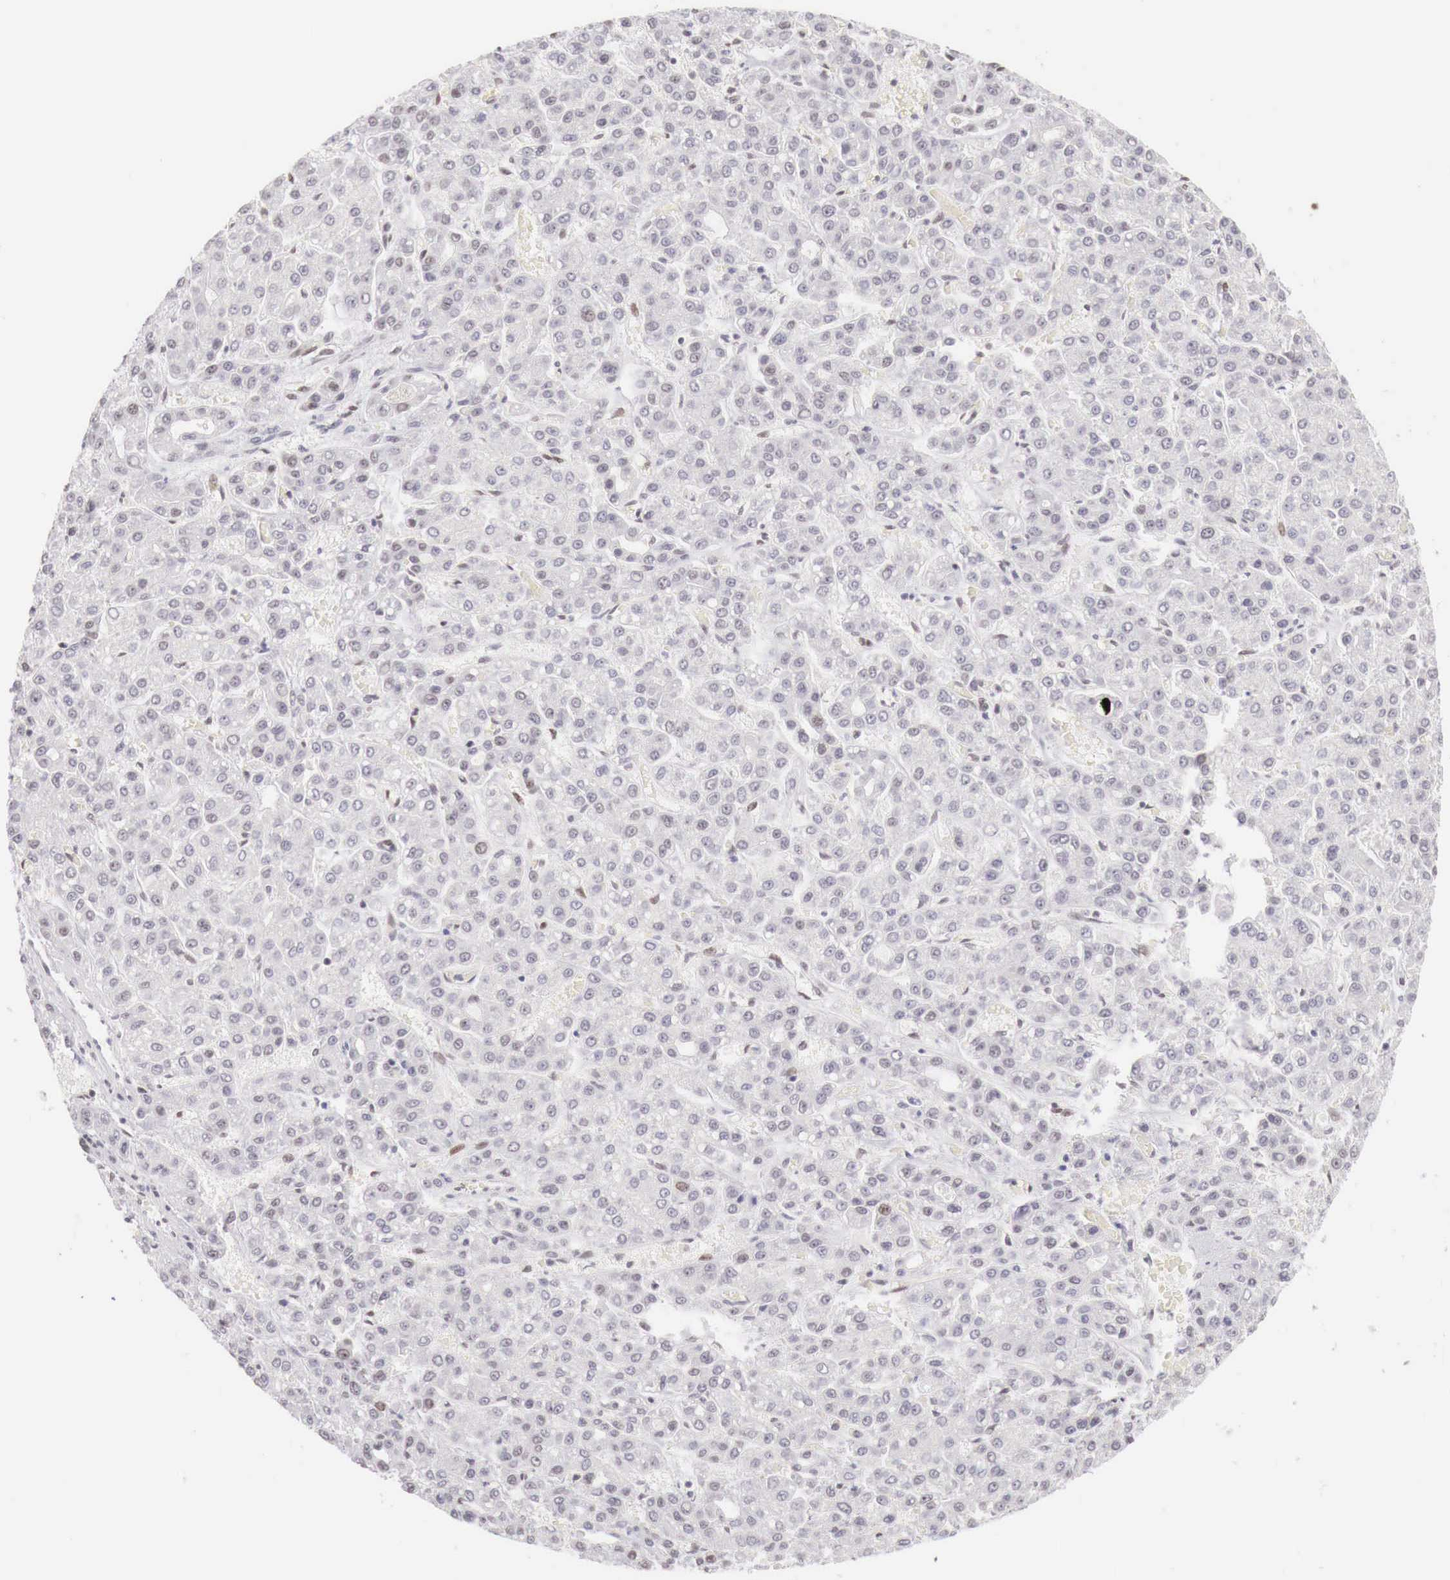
{"staining": {"intensity": "negative", "quantity": "none", "location": "none"}, "tissue": "liver cancer", "cell_type": "Tumor cells", "image_type": "cancer", "snomed": [{"axis": "morphology", "description": "Carcinoma, Hepatocellular, NOS"}, {"axis": "topography", "description": "Liver"}], "caption": "DAB (3,3'-diaminobenzidine) immunohistochemical staining of hepatocellular carcinoma (liver) reveals no significant staining in tumor cells. (DAB (3,3'-diaminobenzidine) immunohistochemistry, high magnification).", "gene": "PHF14", "patient": {"sex": "male", "age": 69}}